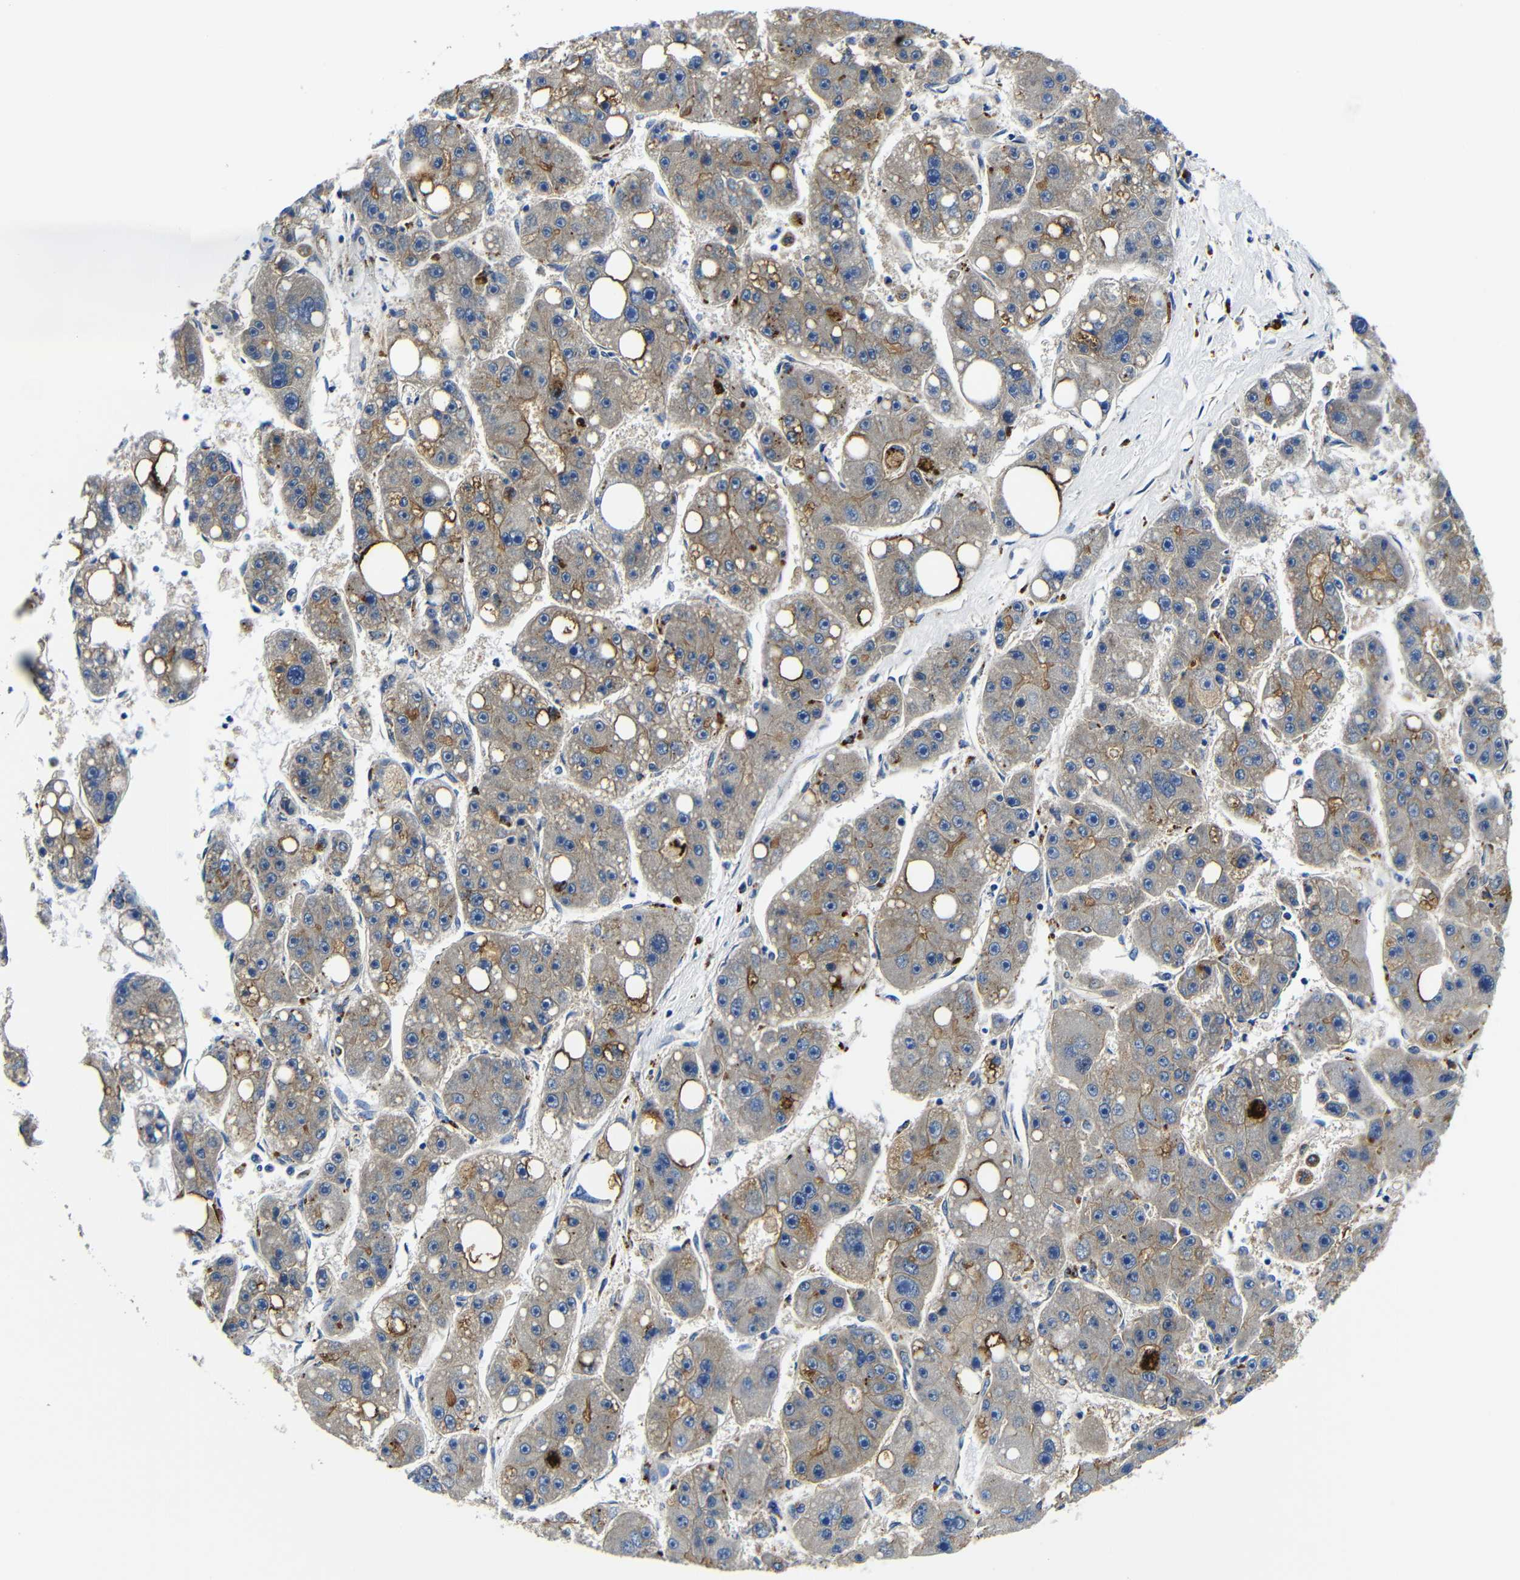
{"staining": {"intensity": "moderate", "quantity": "<25%", "location": "cytoplasmic/membranous"}, "tissue": "liver cancer", "cell_type": "Tumor cells", "image_type": "cancer", "snomed": [{"axis": "morphology", "description": "Carcinoma, Hepatocellular, NOS"}, {"axis": "topography", "description": "Liver"}], "caption": "An image of human liver hepatocellular carcinoma stained for a protein demonstrates moderate cytoplasmic/membranous brown staining in tumor cells. The protein of interest is shown in brown color, while the nuclei are stained blue.", "gene": "GIMAP2", "patient": {"sex": "female", "age": 61}}